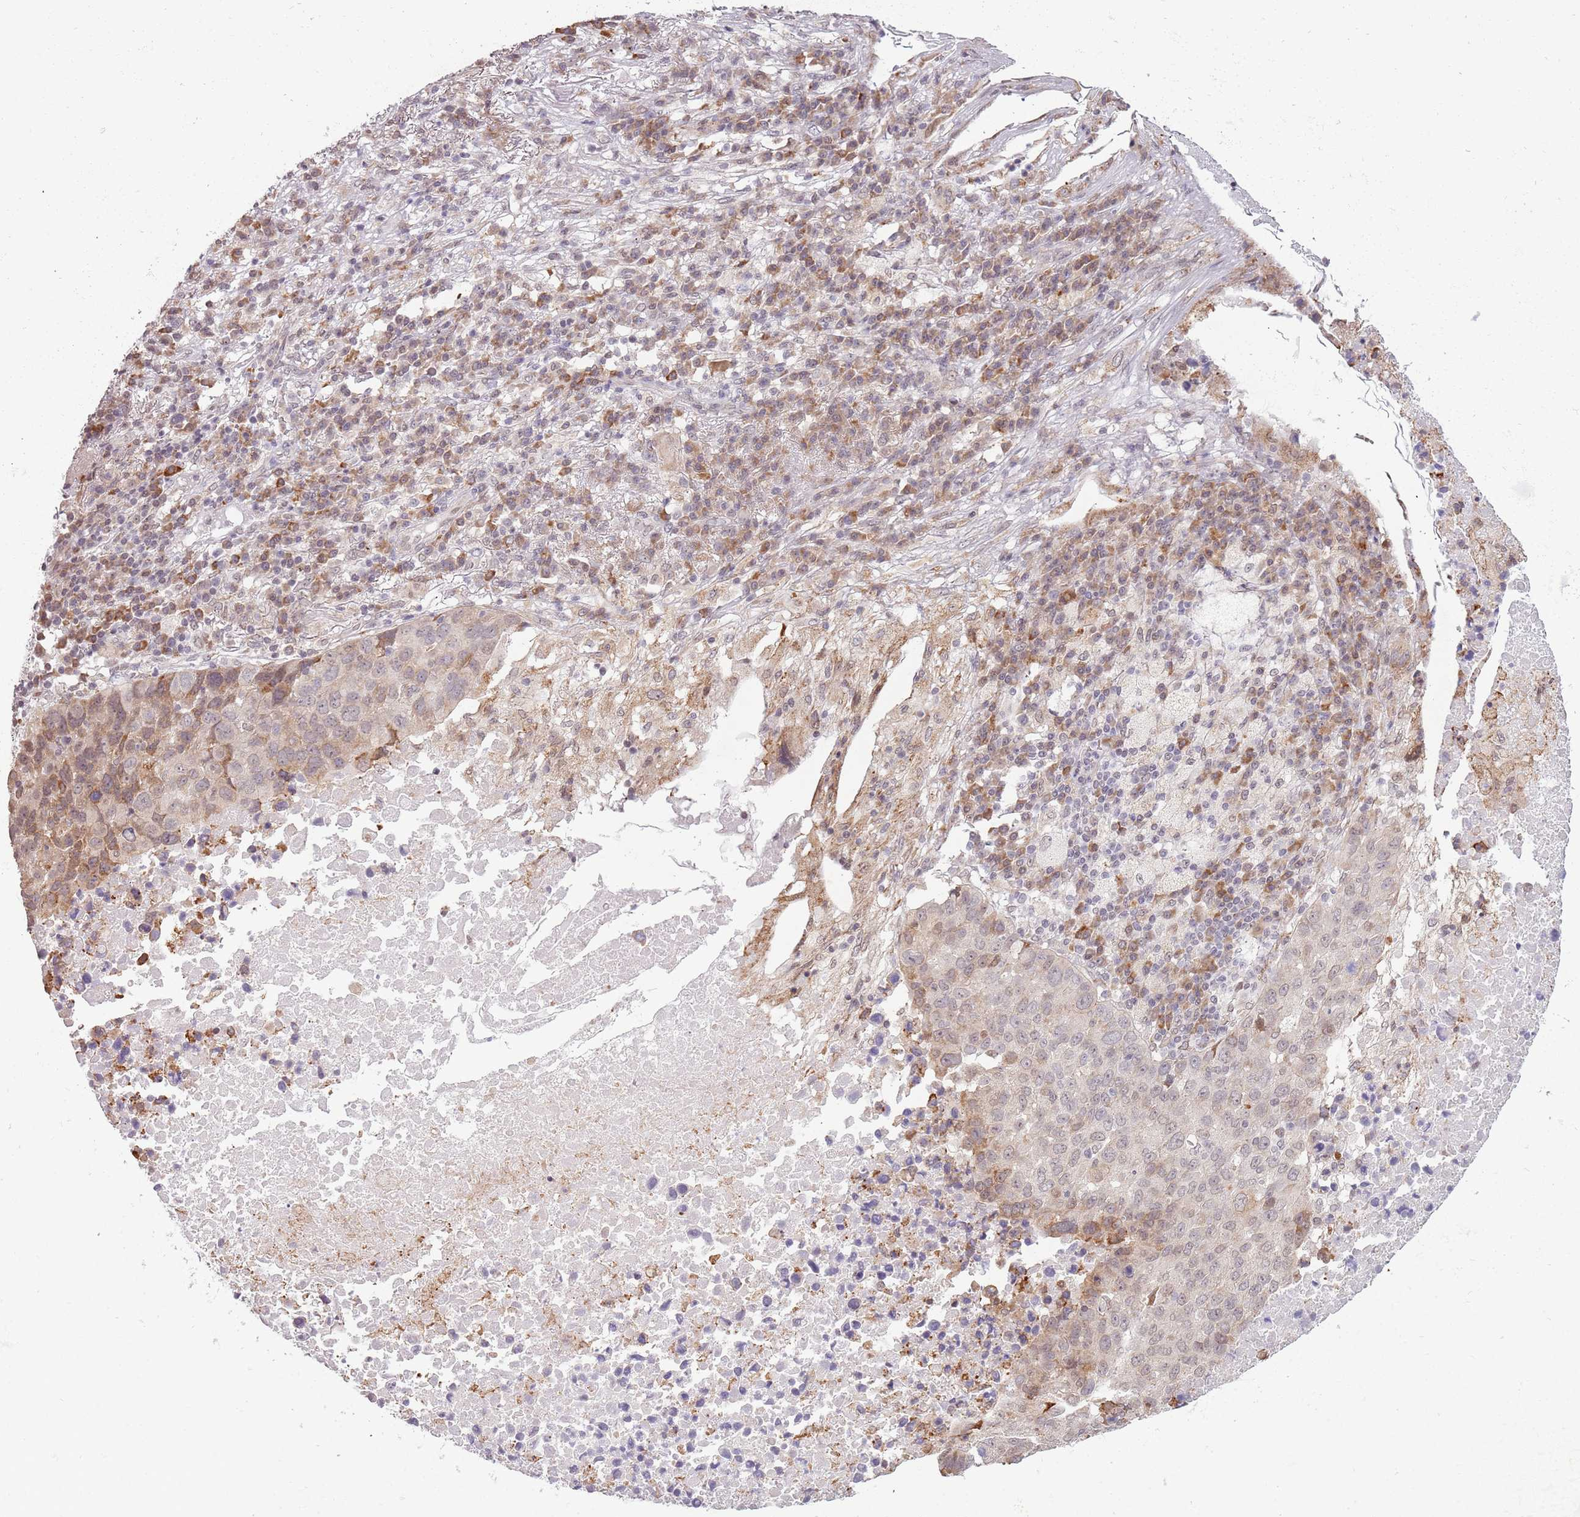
{"staining": {"intensity": "moderate", "quantity": "<25%", "location": "cytoplasmic/membranous"}, "tissue": "lung cancer", "cell_type": "Tumor cells", "image_type": "cancer", "snomed": [{"axis": "morphology", "description": "Squamous cell carcinoma, NOS"}, {"axis": "topography", "description": "Lung"}], "caption": "Protein expression by immunohistochemistry reveals moderate cytoplasmic/membranous positivity in about <25% of tumor cells in squamous cell carcinoma (lung).", "gene": "BARD1", "patient": {"sex": "male", "age": 73}}